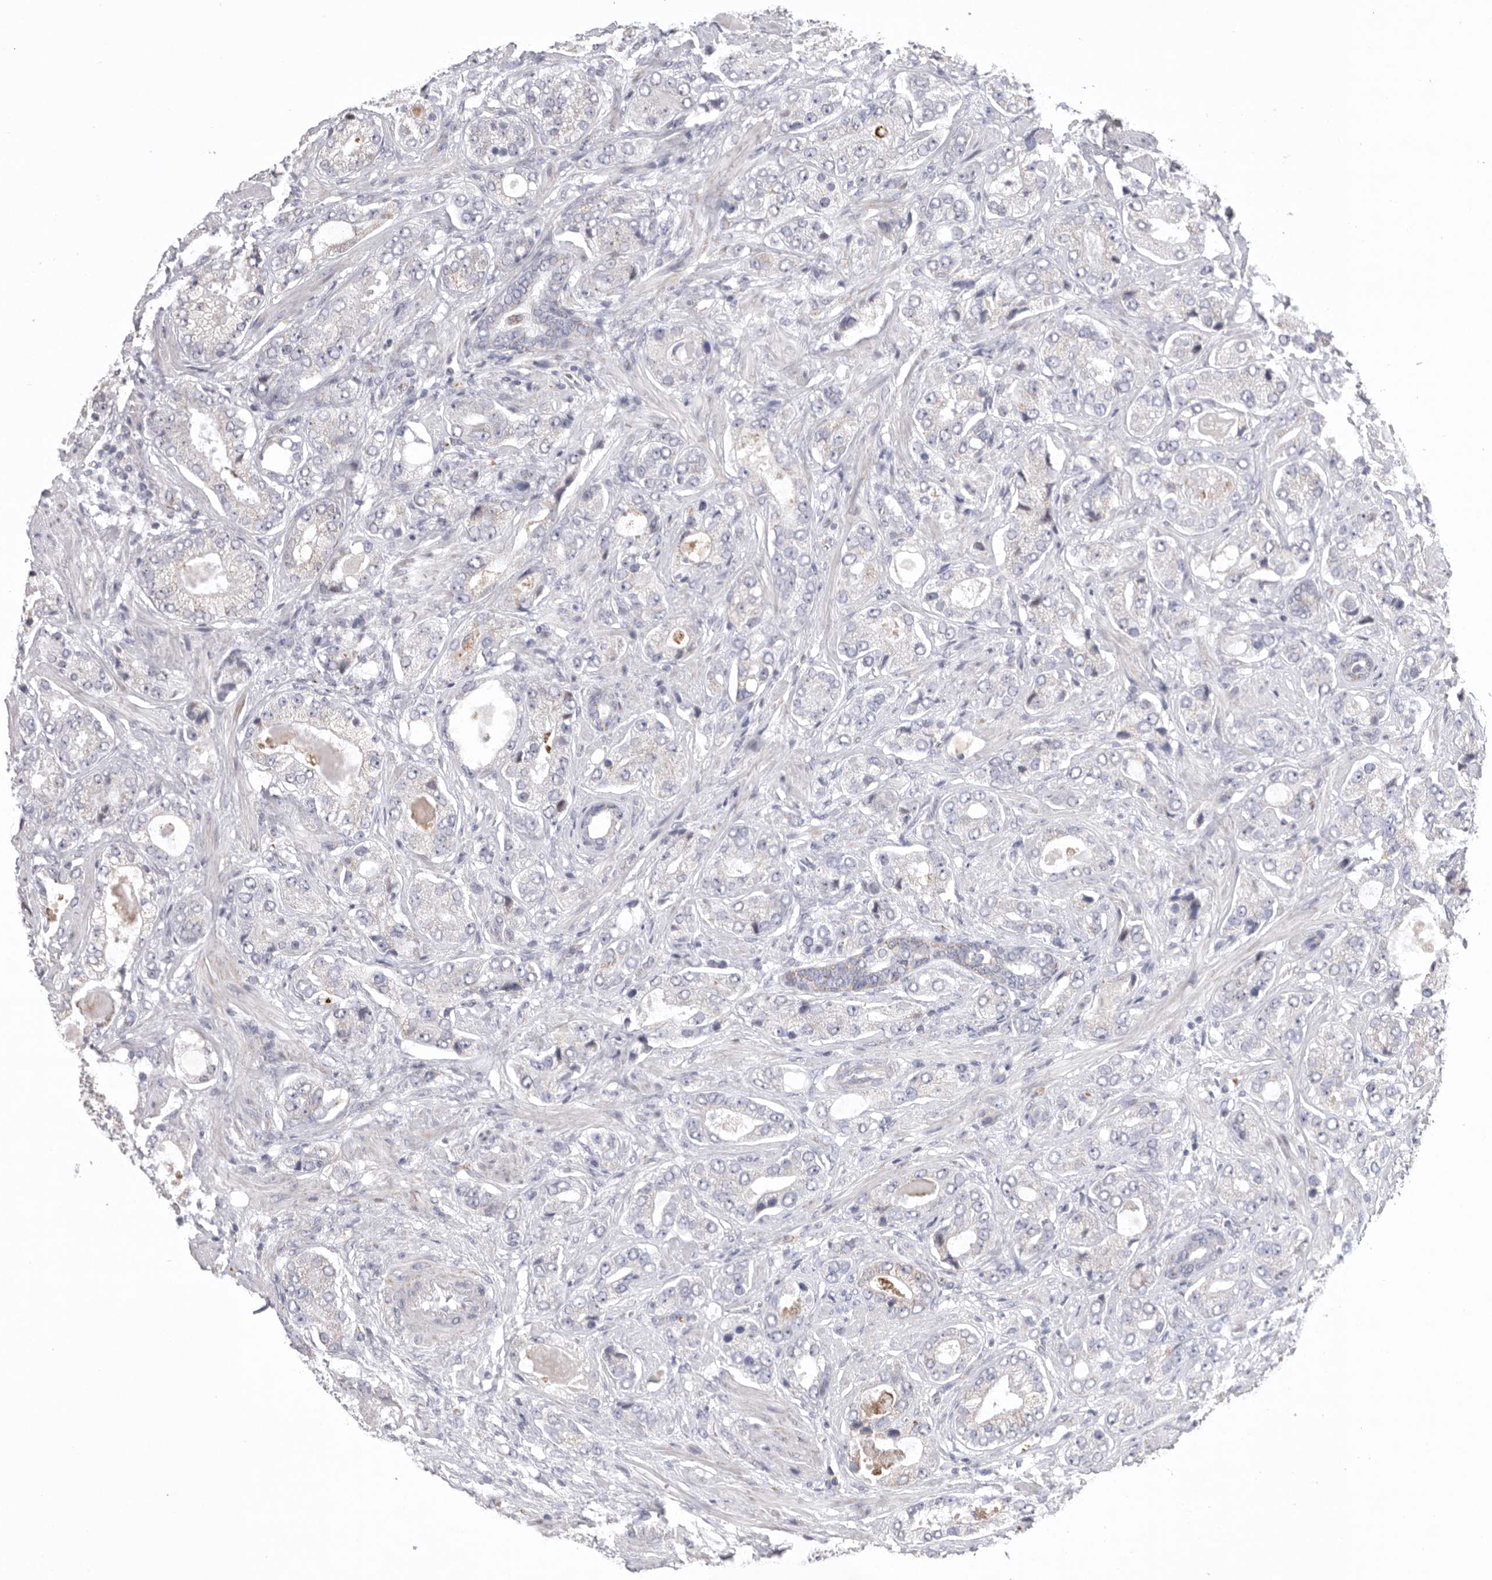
{"staining": {"intensity": "negative", "quantity": "none", "location": "none"}, "tissue": "prostate cancer", "cell_type": "Tumor cells", "image_type": "cancer", "snomed": [{"axis": "morphology", "description": "Normal tissue, NOS"}, {"axis": "morphology", "description": "Adenocarcinoma, High grade"}, {"axis": "topography", "description": "Prostate"}, {"axis": "topography", "description": "Peripheral nerve tissue"}], "caption": "A photomicrograph of adenocarcinoma (high-grade) (prostate) stained for a protein reveals no brown staining in tumor cells.", "gene": "VDAC3", "patient": {"sex": "male", "age": 59}}